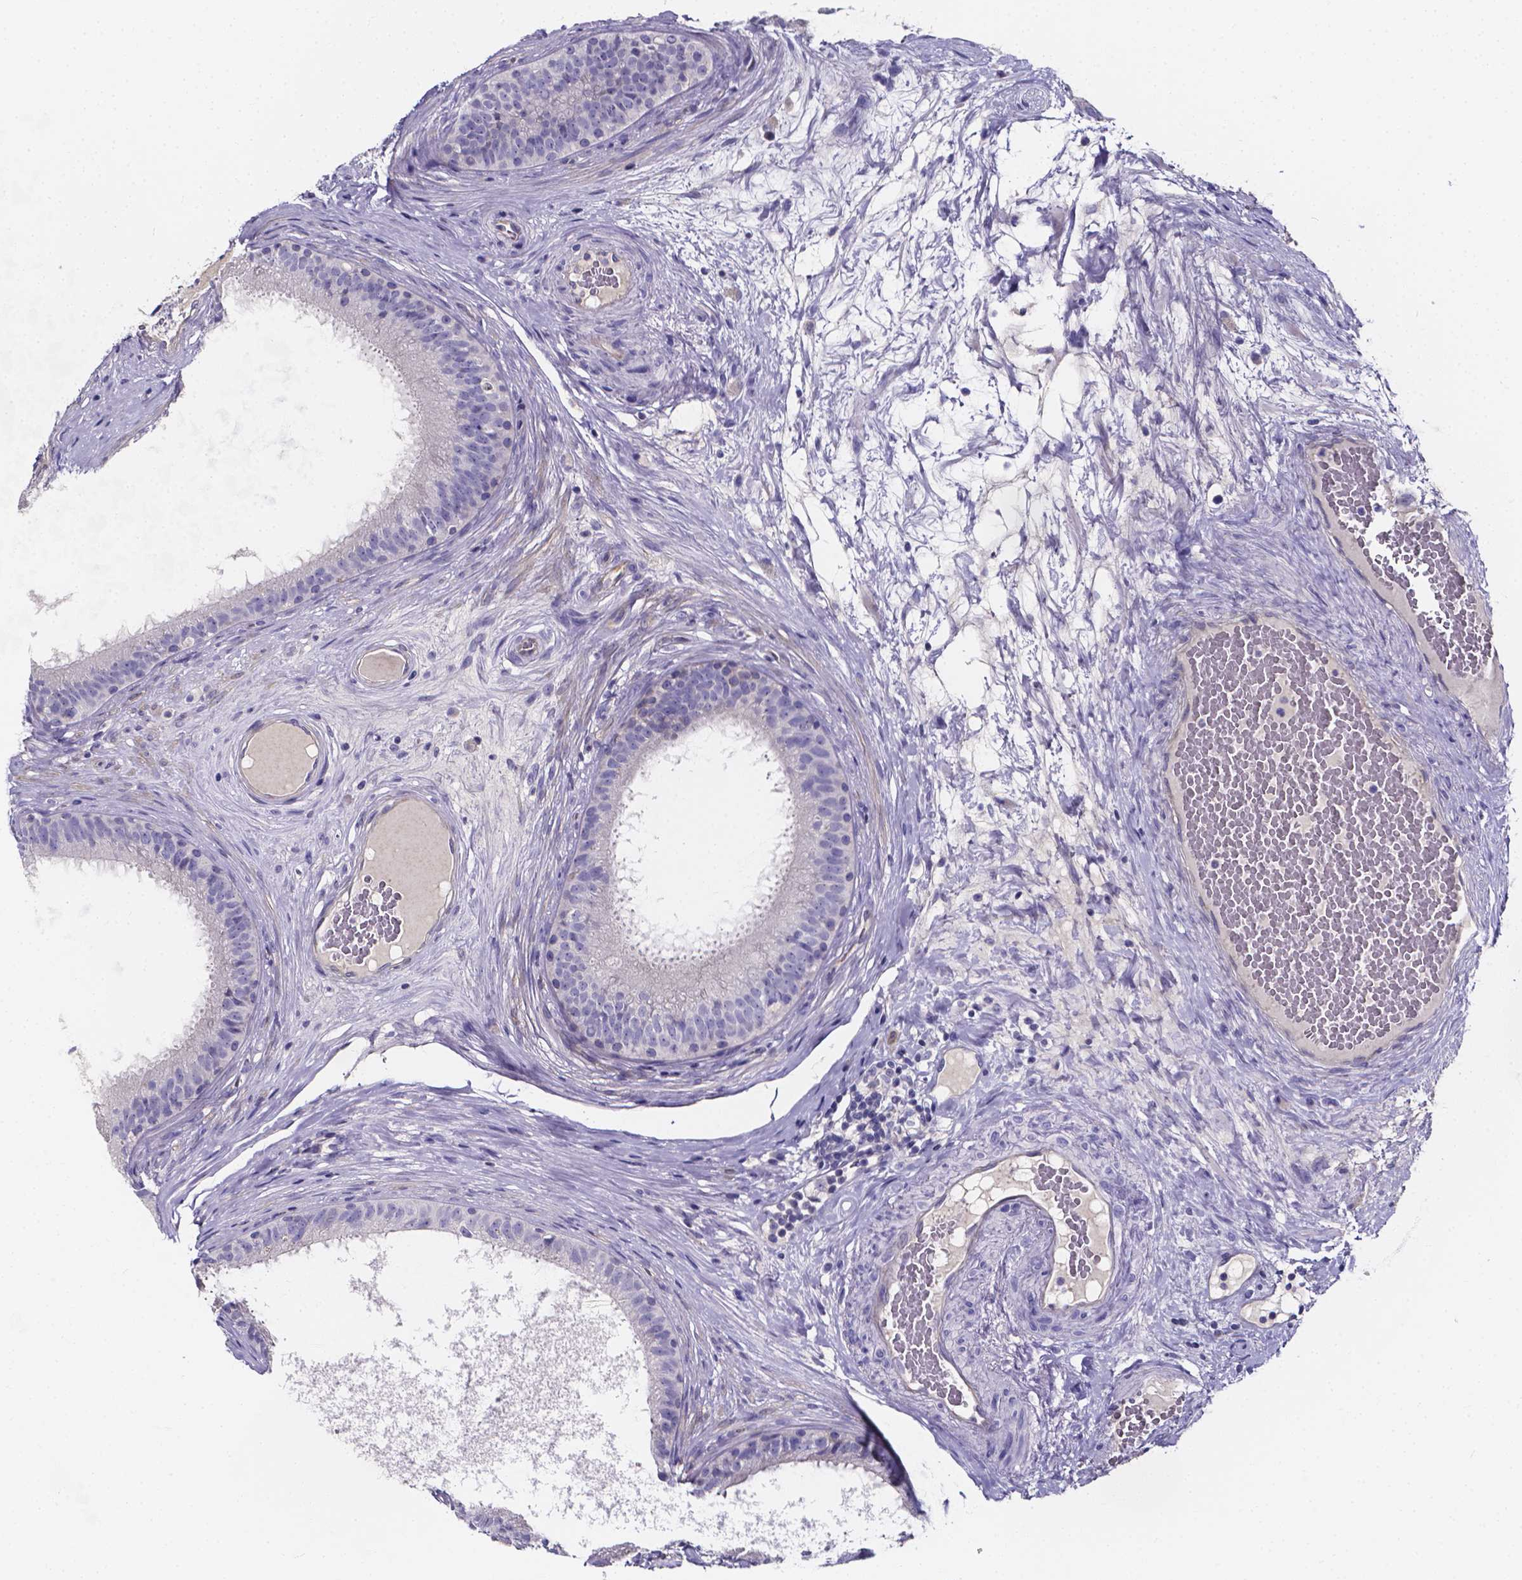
{"staining": {"intensity": "negative", "quantity": "none", "location": "none"}, "tissue": "epididymis", "cell_type": "Glandular cells", "image_type": "normal", "snomed": [{"axis": "morphology", "description": "Normal tissue, NOS"}, {"axis": "topography", "description": "Epididymis"}], "caption": "Immunohistochemistry (IHC) image of normal human epididymis stained for a protein (brown), which exhibits no staining in glandular cells.", "gene": "CACNG8", "patient": {"sex": "male", "age": 59}}